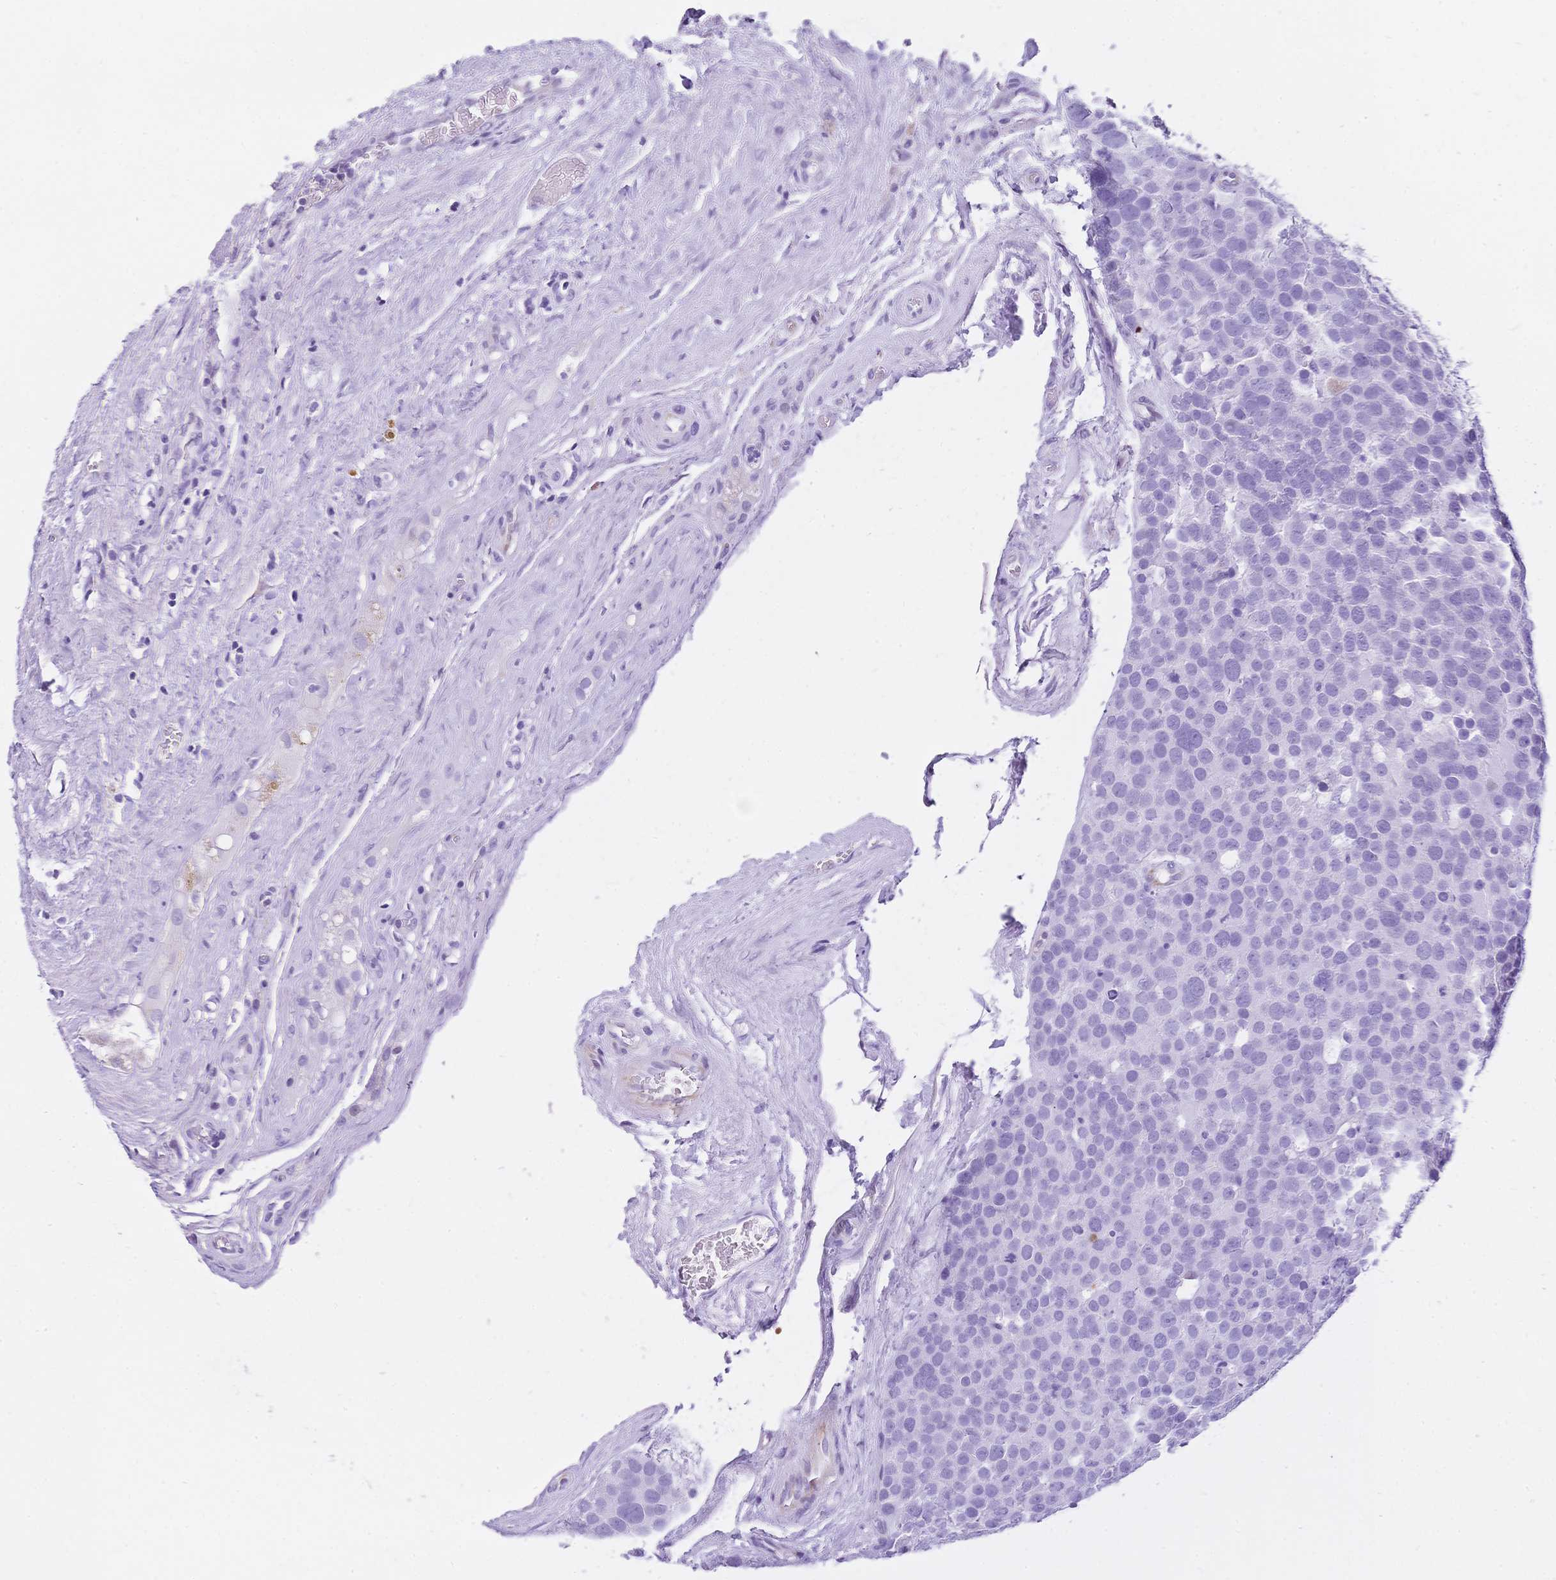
{"staining": {"intensity": "negative", "quantity": "none", "location": "none"}, "tissue": "testis cancer", "cell_type": "Tumor cells", "image_type": "cancer", "snomed": [{"axis": "morphology", "description": "Seminoma, NOS"}, {"axis": "topography", "description": "Testis"}], "caption": "A high-resolution image shows immunohistochemistry (IHC) staining of seminoma (testis), which displays no significant expression in tumor cells. The staining is performed using DAB brown chromogen with nuclei counter-stained in using hematoxylin.", "gene": "MUC21", "patient": {"sex": "male", "age": 71}}